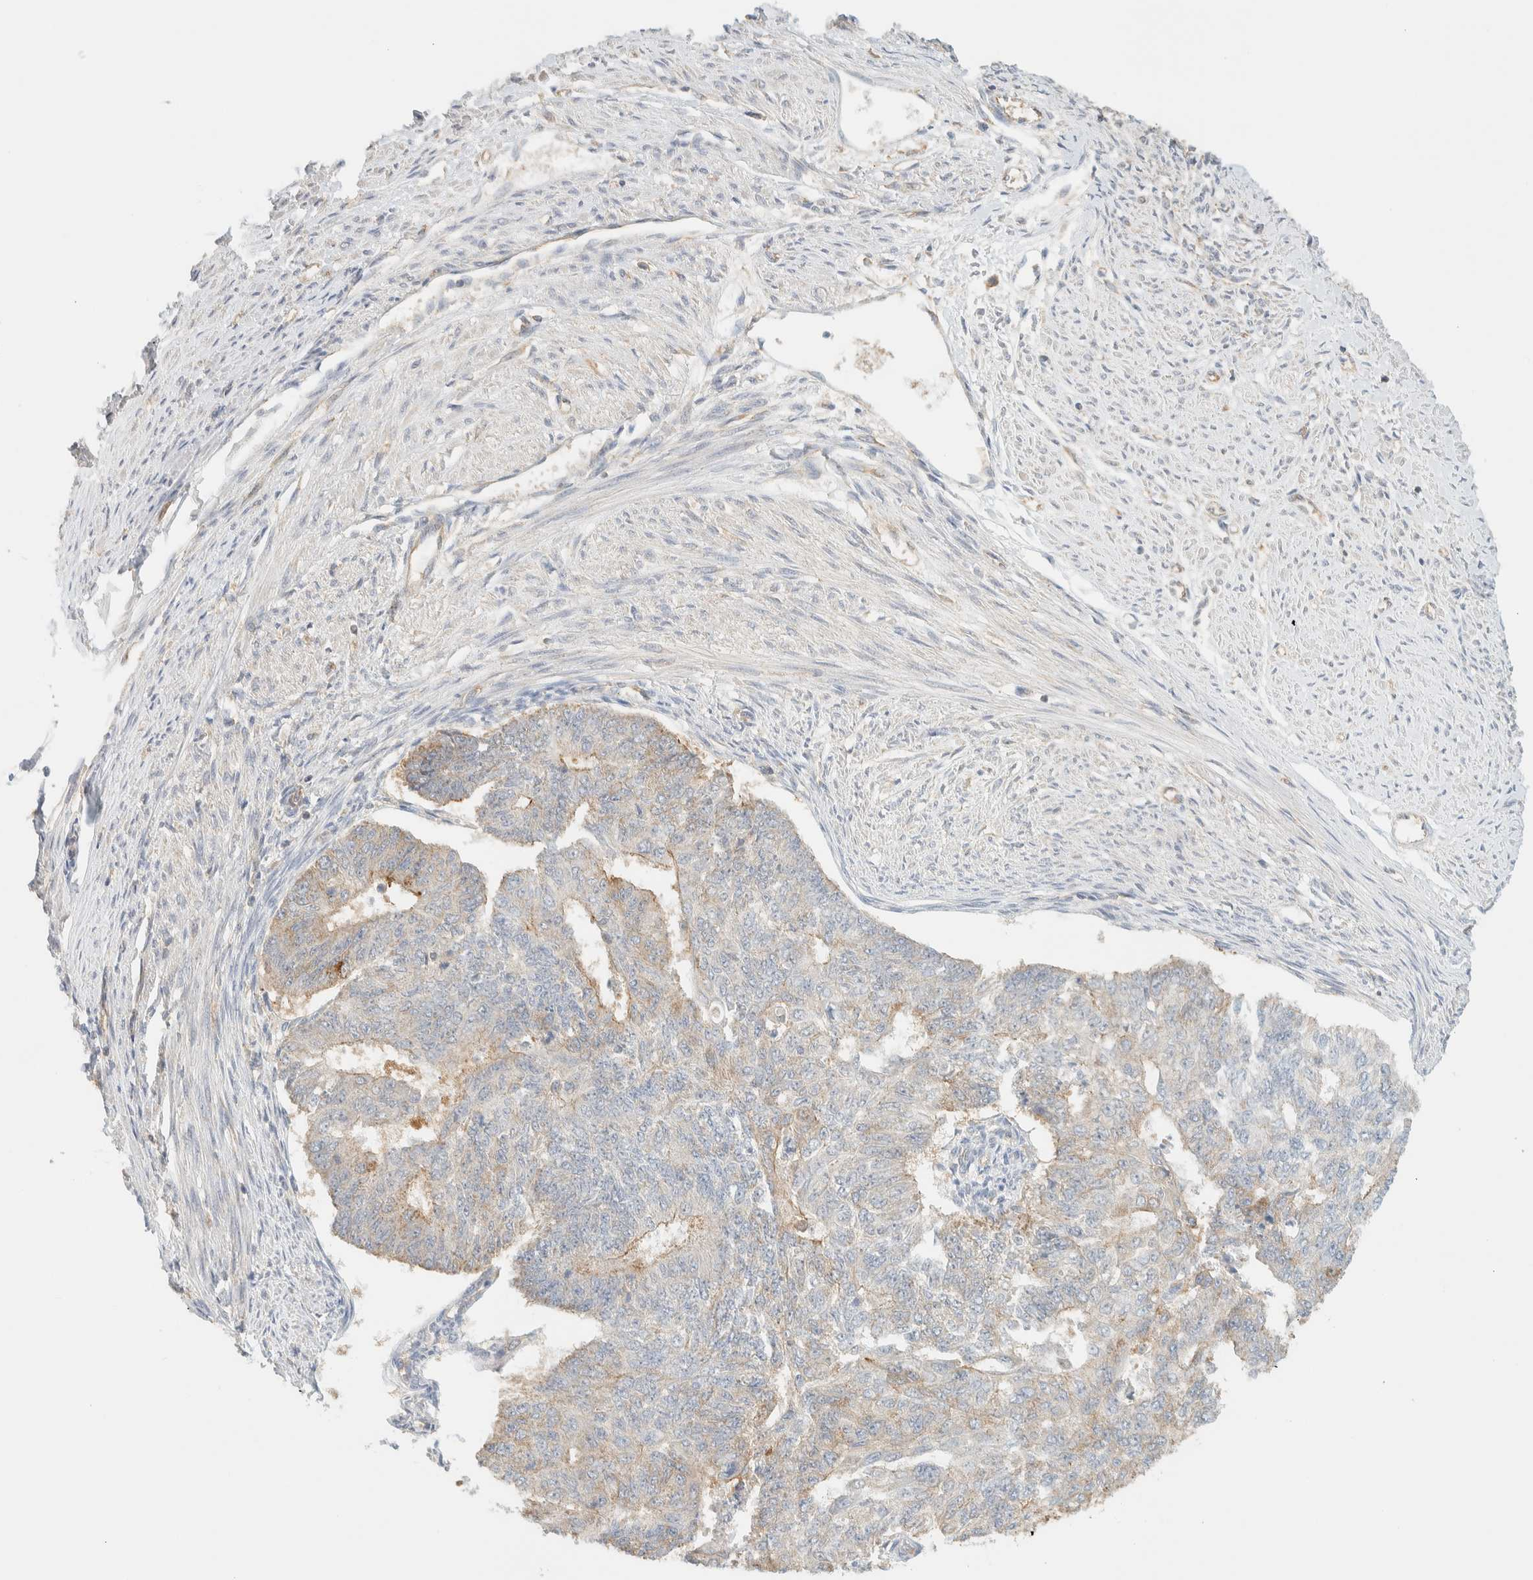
{"staining": {"intensity": "weak", "quantity": "25%-75%", "location": "cytoplasmic/membranous"}, "tissue": "endometrial cancer", "cell_type": "Tumor cells", "image_type": "cancer", "snomed": [{"axis": "morphology", "description": "Adenocarcinoma, NOS"}, {"axis": "topography", "description": "Endometrium"}], "caption": "This is an image of immunohistochemistry staining of adenocarcinoma (endometrial), which shows weak staining in the cytoplasmic/membranous of tumor cells.", "gene": "TBC1D8B", "patient": {"sex": "female", "age": 32}}